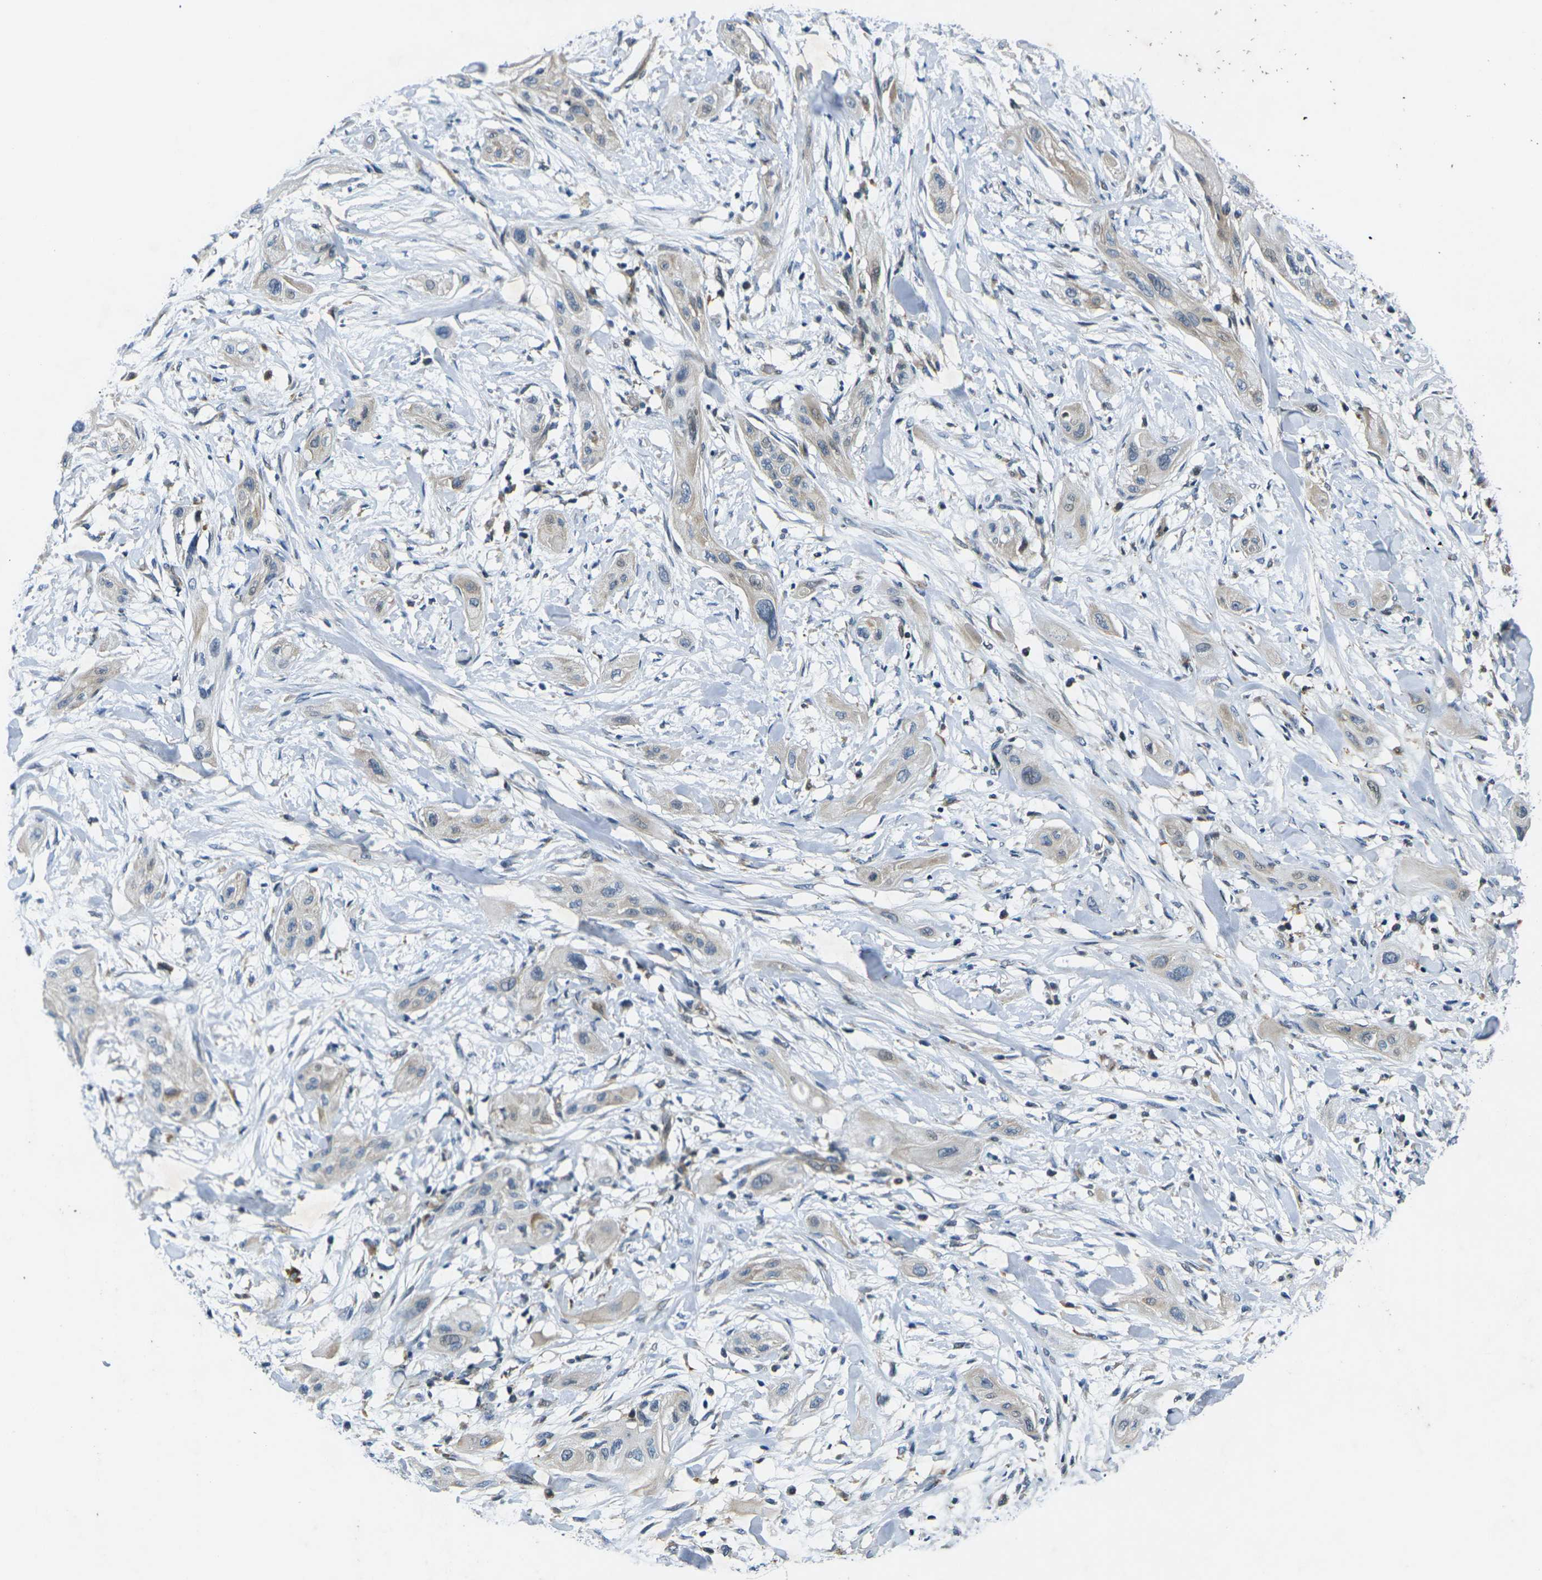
{"staining": {"intensity": "weak", "quantity": ">75%", "location": "cytoplasmic/membranous"}, "tissue": "lung cancer", "cell_type": "Tumor cells", "image_type": "cancer", "snomed": [{"axis": "morphology", "description": "Squamous cell carcinoma, NOS"}, {"axis": "topography", "description": "Lung"}], "caption": "A brown stain shows weak cytoplasmic/membranous staining of a protein in human lung cancer tumor cells. The protein is stained brown, and the nuclei are stained in blue (DAB (3,3'-diaminobenzidine) IHC with brightfield microscopy, high magnification).", "gene": "ROBO2", "patient": {"sex": "female", "age": 47}}